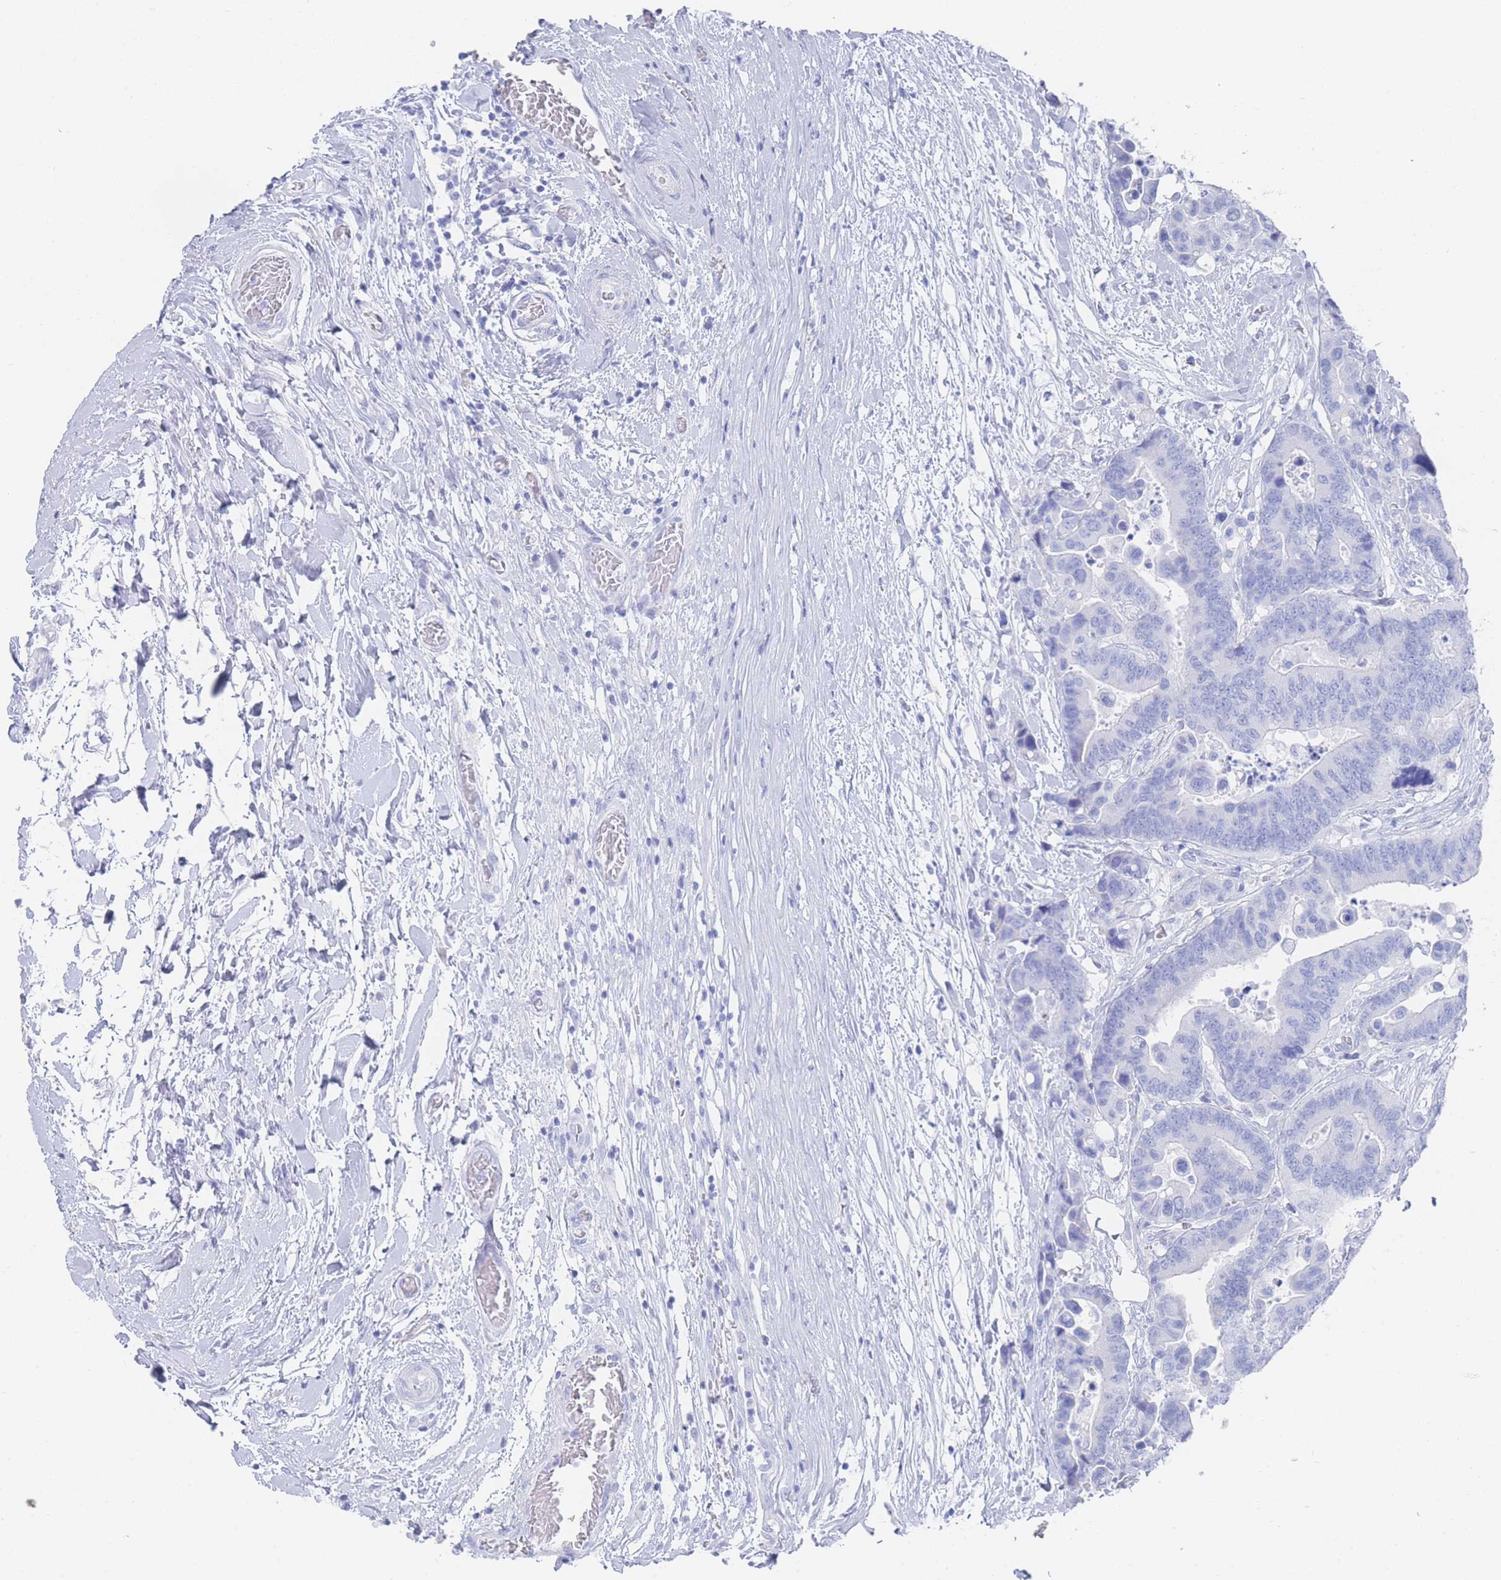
{"staining": {"intensity": "negative", "quantity": "none", "location": "none"}, "tissue": "colorectal cancer", "cell_type": "Tumor cells", "image_type": "cancer", "snomed": [{"axis": "morphology", "description": "Adenocarcinoma, NOS"}, {"axis": "topography", "description": "Colon"}], "caption": "High power microscopy image of an immunohistochemistry micrograph of colorectal adenocarcinoma, revealing no significant expression in tumor cells. (Stains: DAB IHC with hematoxylin counter stain, Microscopy: brightfield microscopy at high magnification).", "gene": "LRRC37A", "patient": {"sex": "male", "age": 82}}